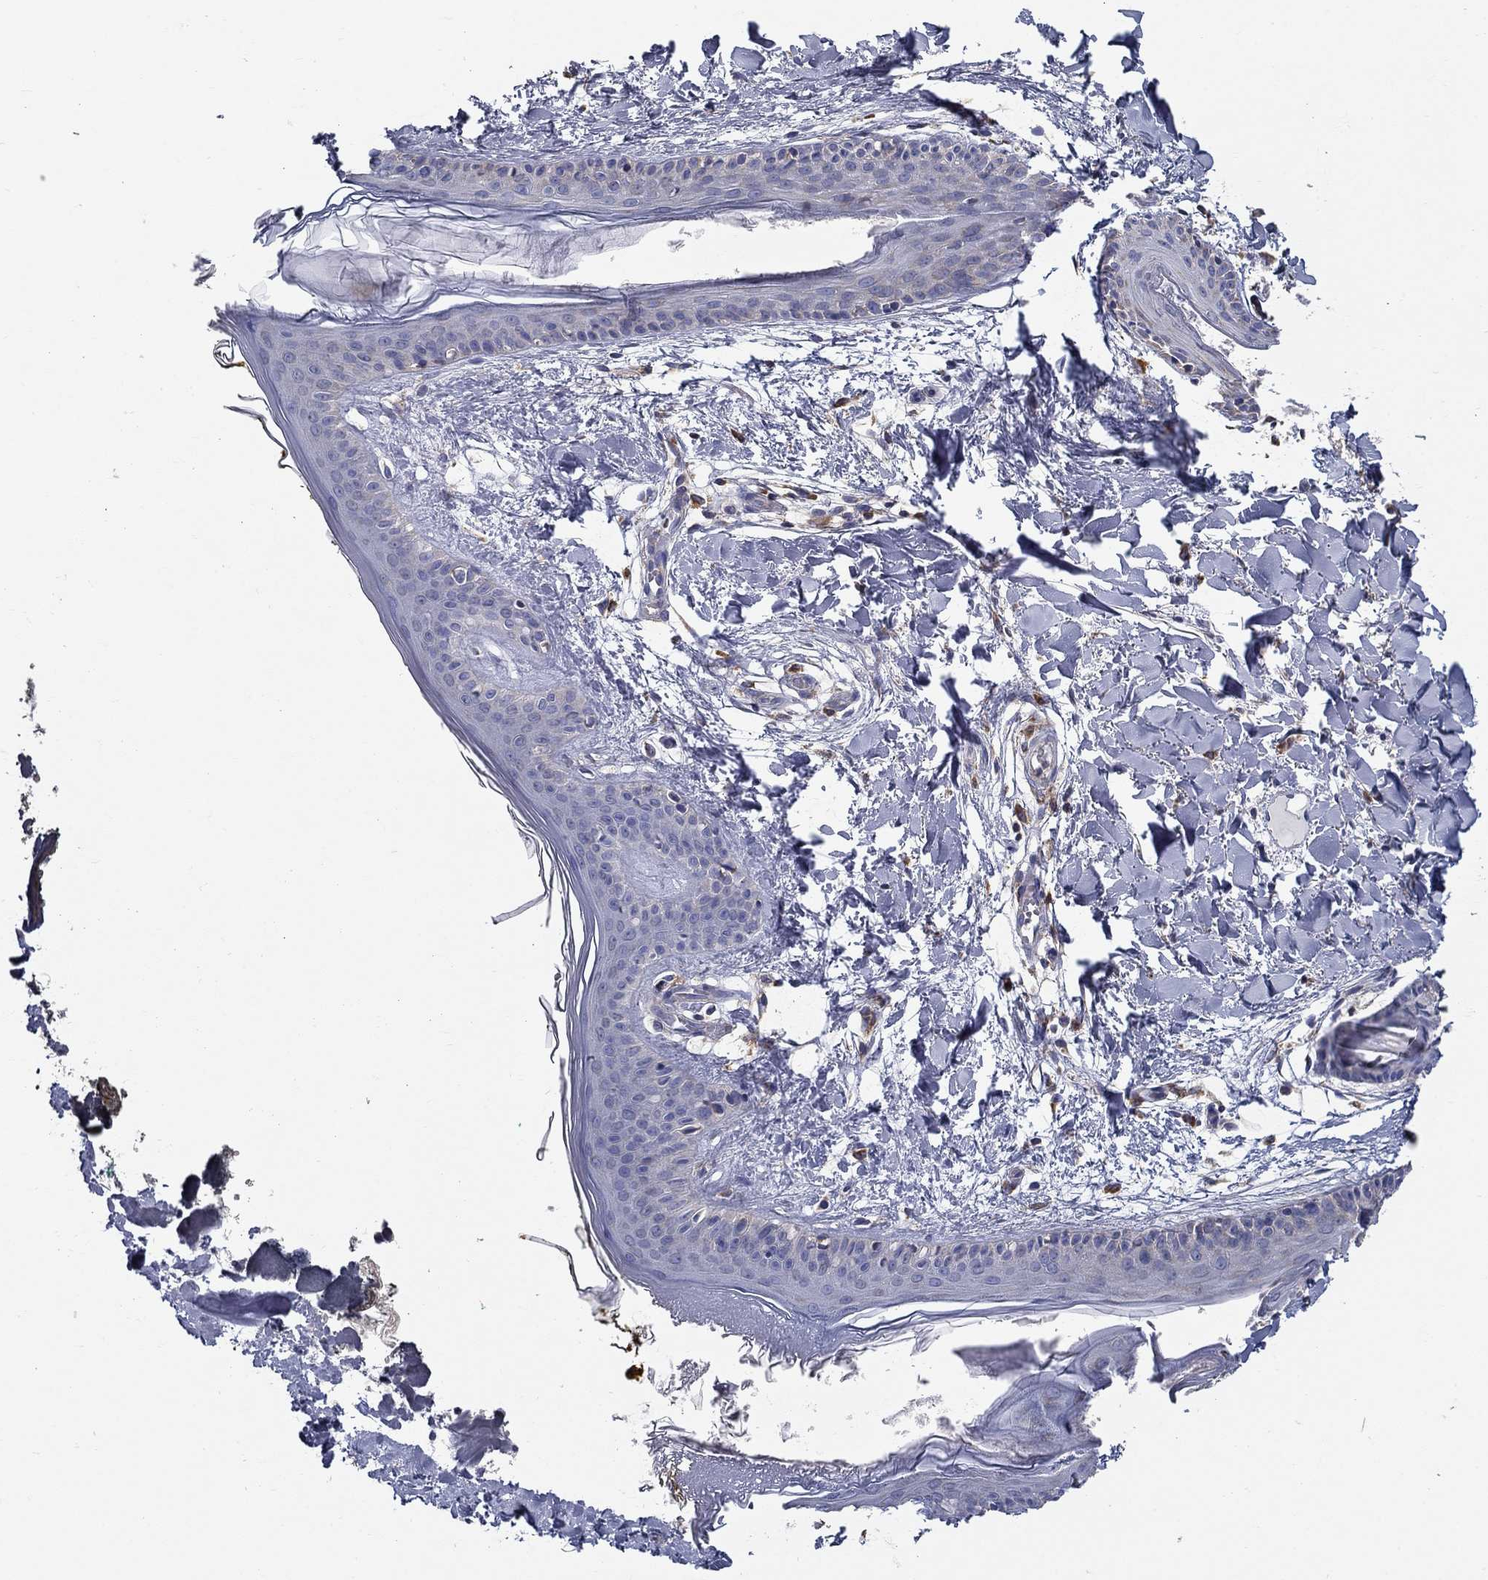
{"staining": {"intensity": "negative", "quantity": "none", "location": "none"}, "tissue": "skin", "cell_type": "Fibroblasts", "image_type": "normal", "snomed": [{"axis": "morphology", "description": "Normal tissue, NOS"}, {"axis": "topography", "description": "Skin"}], "caption": "Immunohistochemistry photomicrograph of unremarkable skin stained for a protein (brown), which displays no staining in fibroblasts.", "gene": "NME5", "patient": {"sex": "female", "age": 34}}